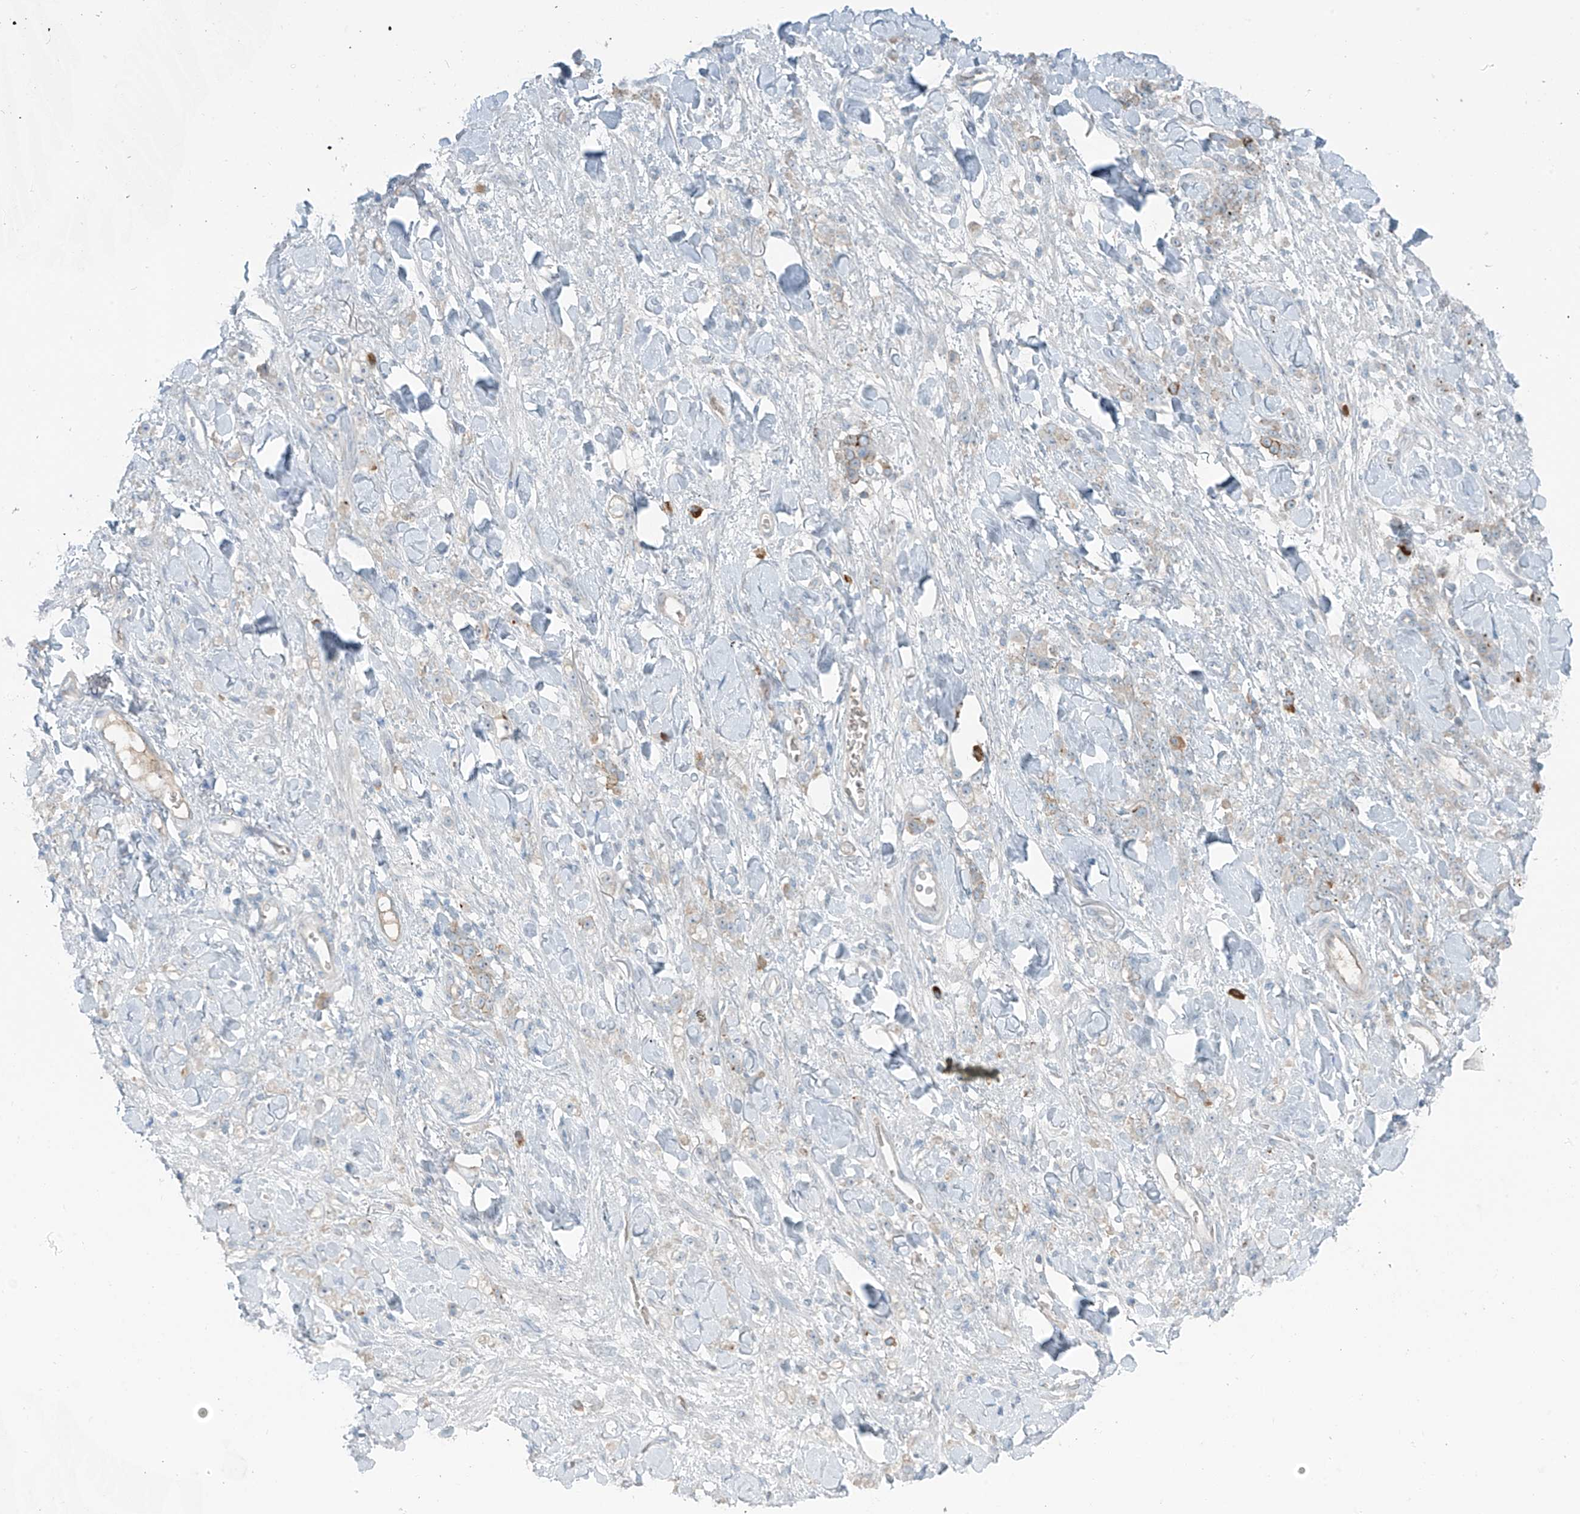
{"staining": {"intensity": "moderate", "quantity": "<25%", "location": "cytoplasmic/membranous"}, "tissue": "stomach cancer", "cell_type": "Tumor cells", "image_type": "cancer", "snomed": [{"axis": "morphology", "description": "Normal tissue, NOS"}, {"axis": "morphology", "description": "Adenocarcinoma, NOS"}, {"axis": "topography", "description": "Stomach"}], "caption": "Stomach adenocarcinoma stained with IHC demonstrates moderate cytoplasmic/membranous expression in approximately <25% of tumor cells.", "gene": "FAM131C", "patient": {"sex": "male", "age": 82}}